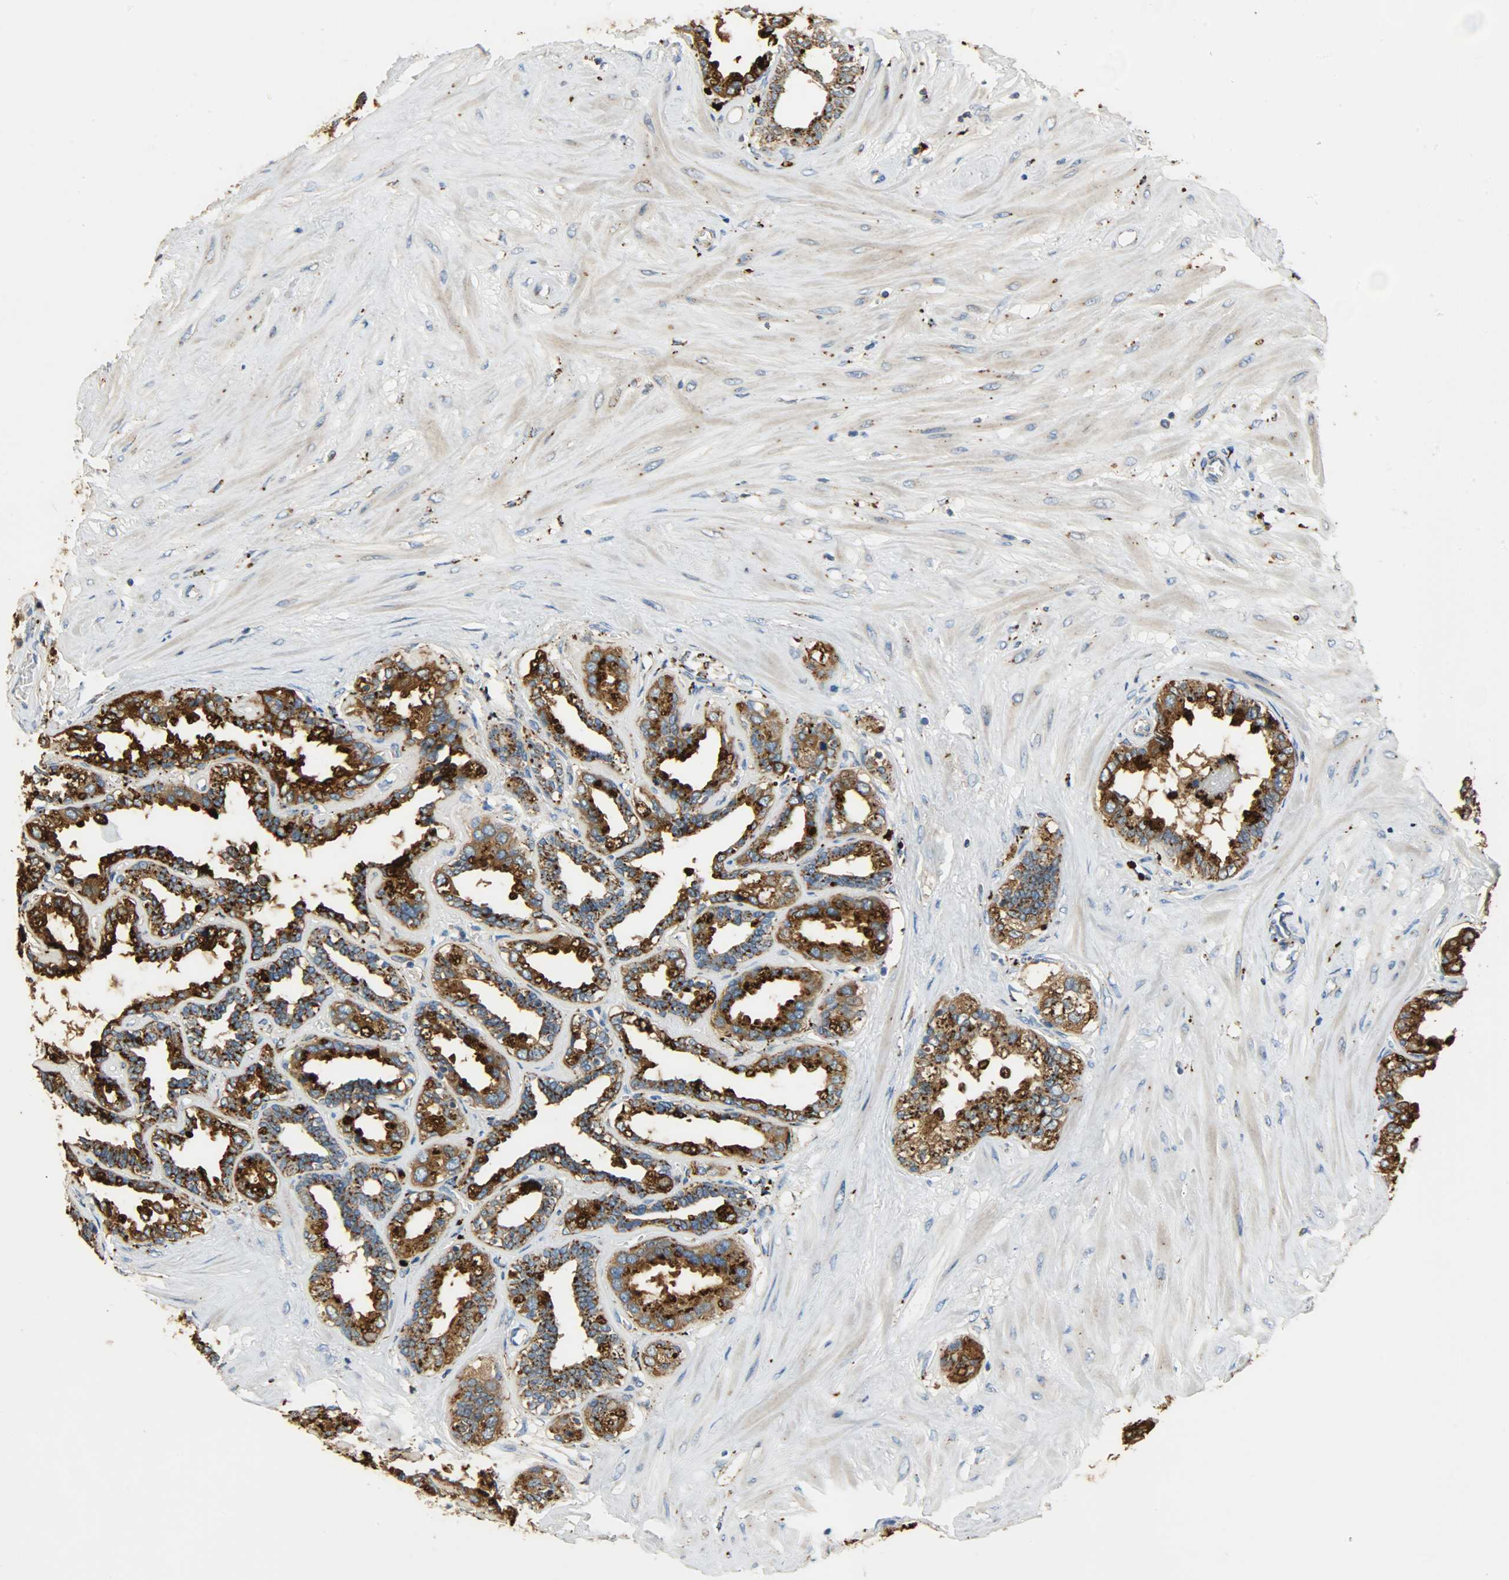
{"staining": {"intensity": "strong", "quantity": ">75%", "location": "cytoplasmic/membranous"}, "tissue": "seminal vesicle", "cell_type": "Glandular cells", "image_type": "normal", "snomed": [{"axis": "morphology", "description": "Normal tissue, NOS"}, {"axis": "morphology", "description": "Inflammation, NOS"}, {"axis": "topography", "description": "Urinary bladder"}, {"axis": "topography", "description": "Prostate"}, {"axis": "topography", "description": "Seminal veicle"}], "caption": "High-magnification brightfield microscopy of normal seminal vesicle stained with DAB (3,3'-diaminobenzidine) (brown) and counterstained with hematoxylin (blue). glandular cells exhibit strong cytoplasmic/membranous positivity is present in approximately>75% of cells.", "gene": "ASAH1", "patient": {"sex": "male", "age": 82}}